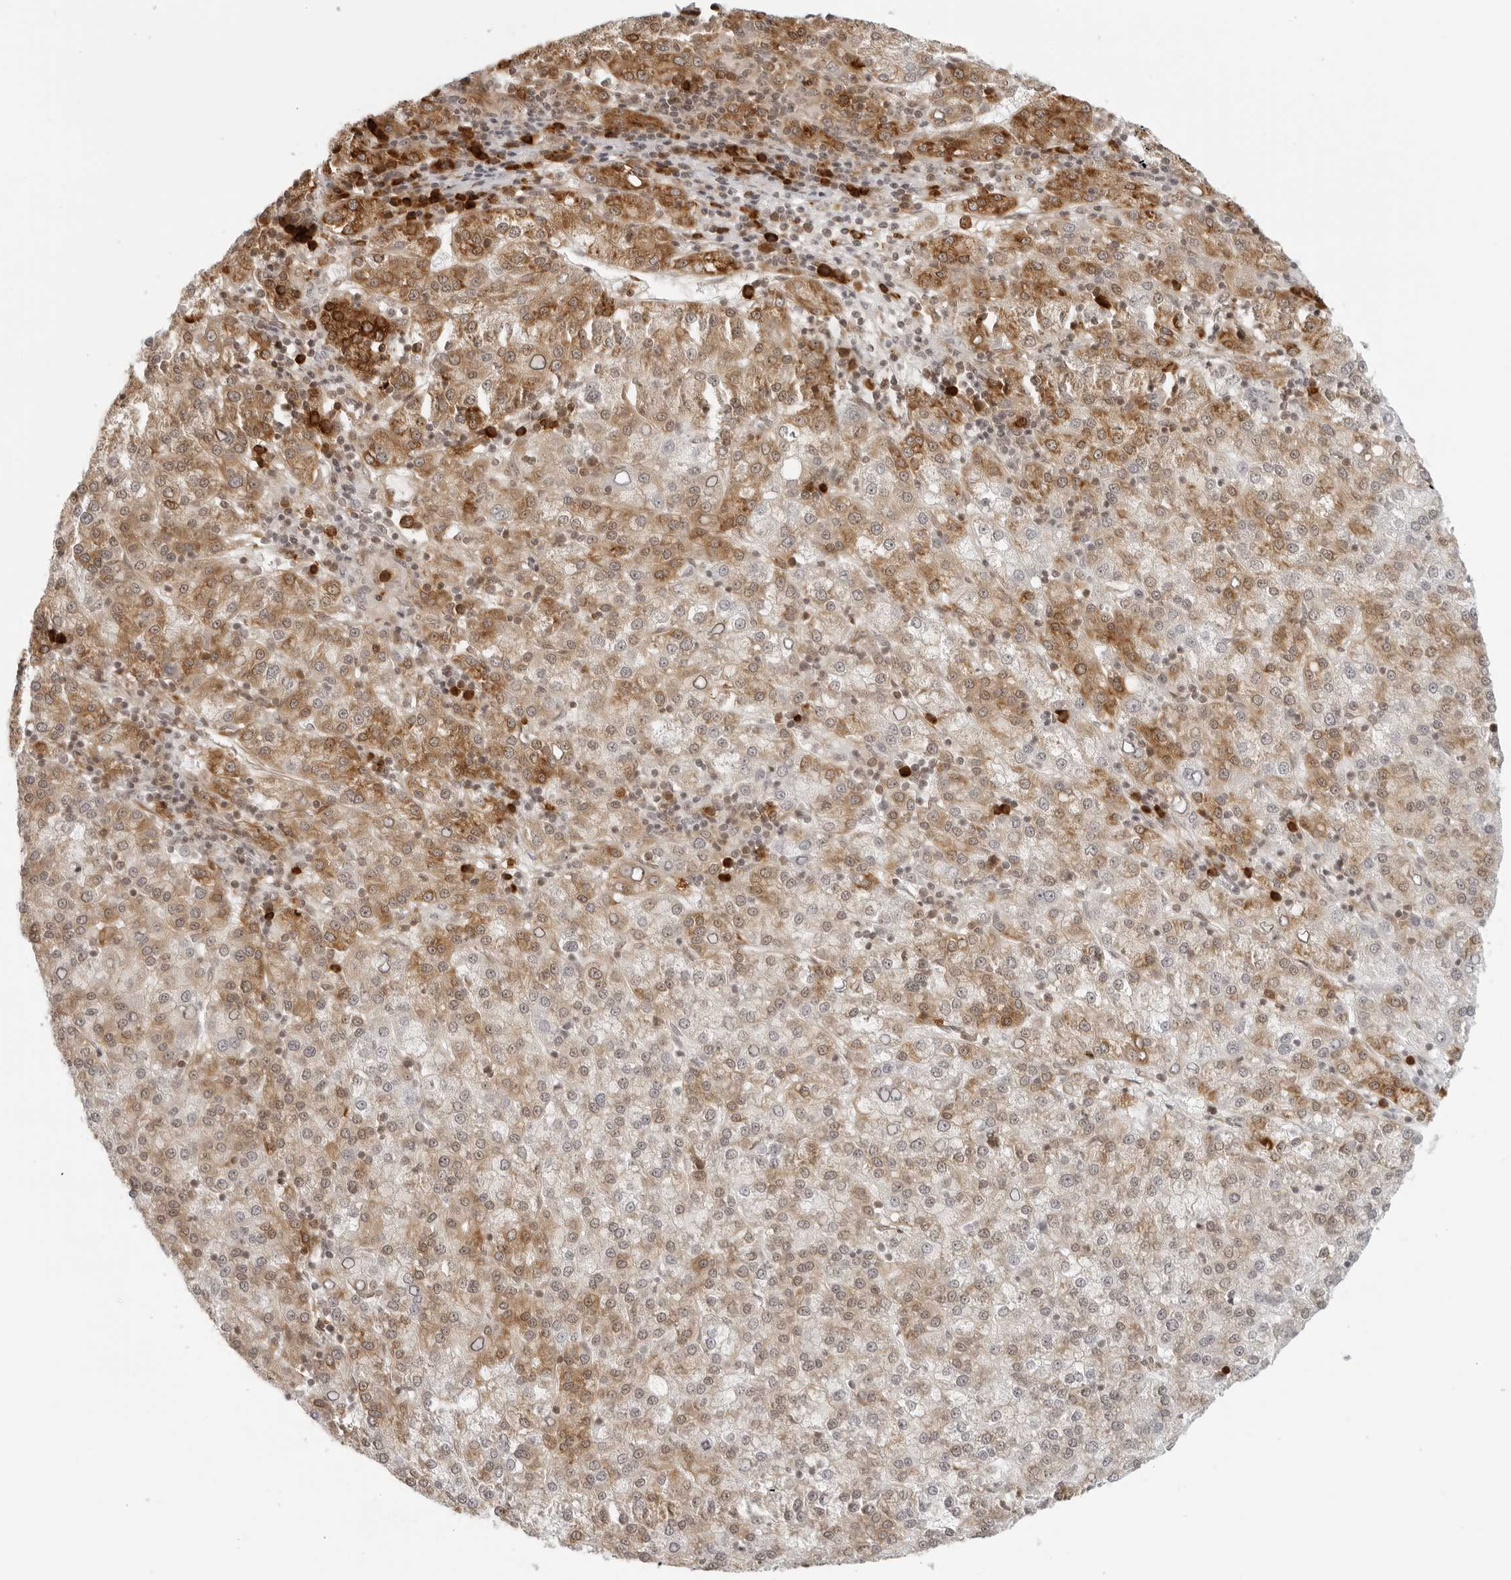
{"staining": {"intensity": "moderate", "quantity": ">75%", "location": "cytoplasmic/membranous"}, "tissue": "liver cancer", "cell_type": "Tumor cells", "image_type": "cancer", "snomed": [{"axis": "morphology", "description": "Carcinoma, Hepatocellular, NOS"}, {"axis": "topography", "description": "Liver"}], "caption": "Immunohistochemistry (IHC) (DAB) staining of human liver cancer (hepatocellular carcinoma) exhibits moderate cytoplasmic/membranous protein expression in approximately >75% of tumor cells.", "gene": "EIF4G1", "patient": {"sex": "female", "age": 58}}